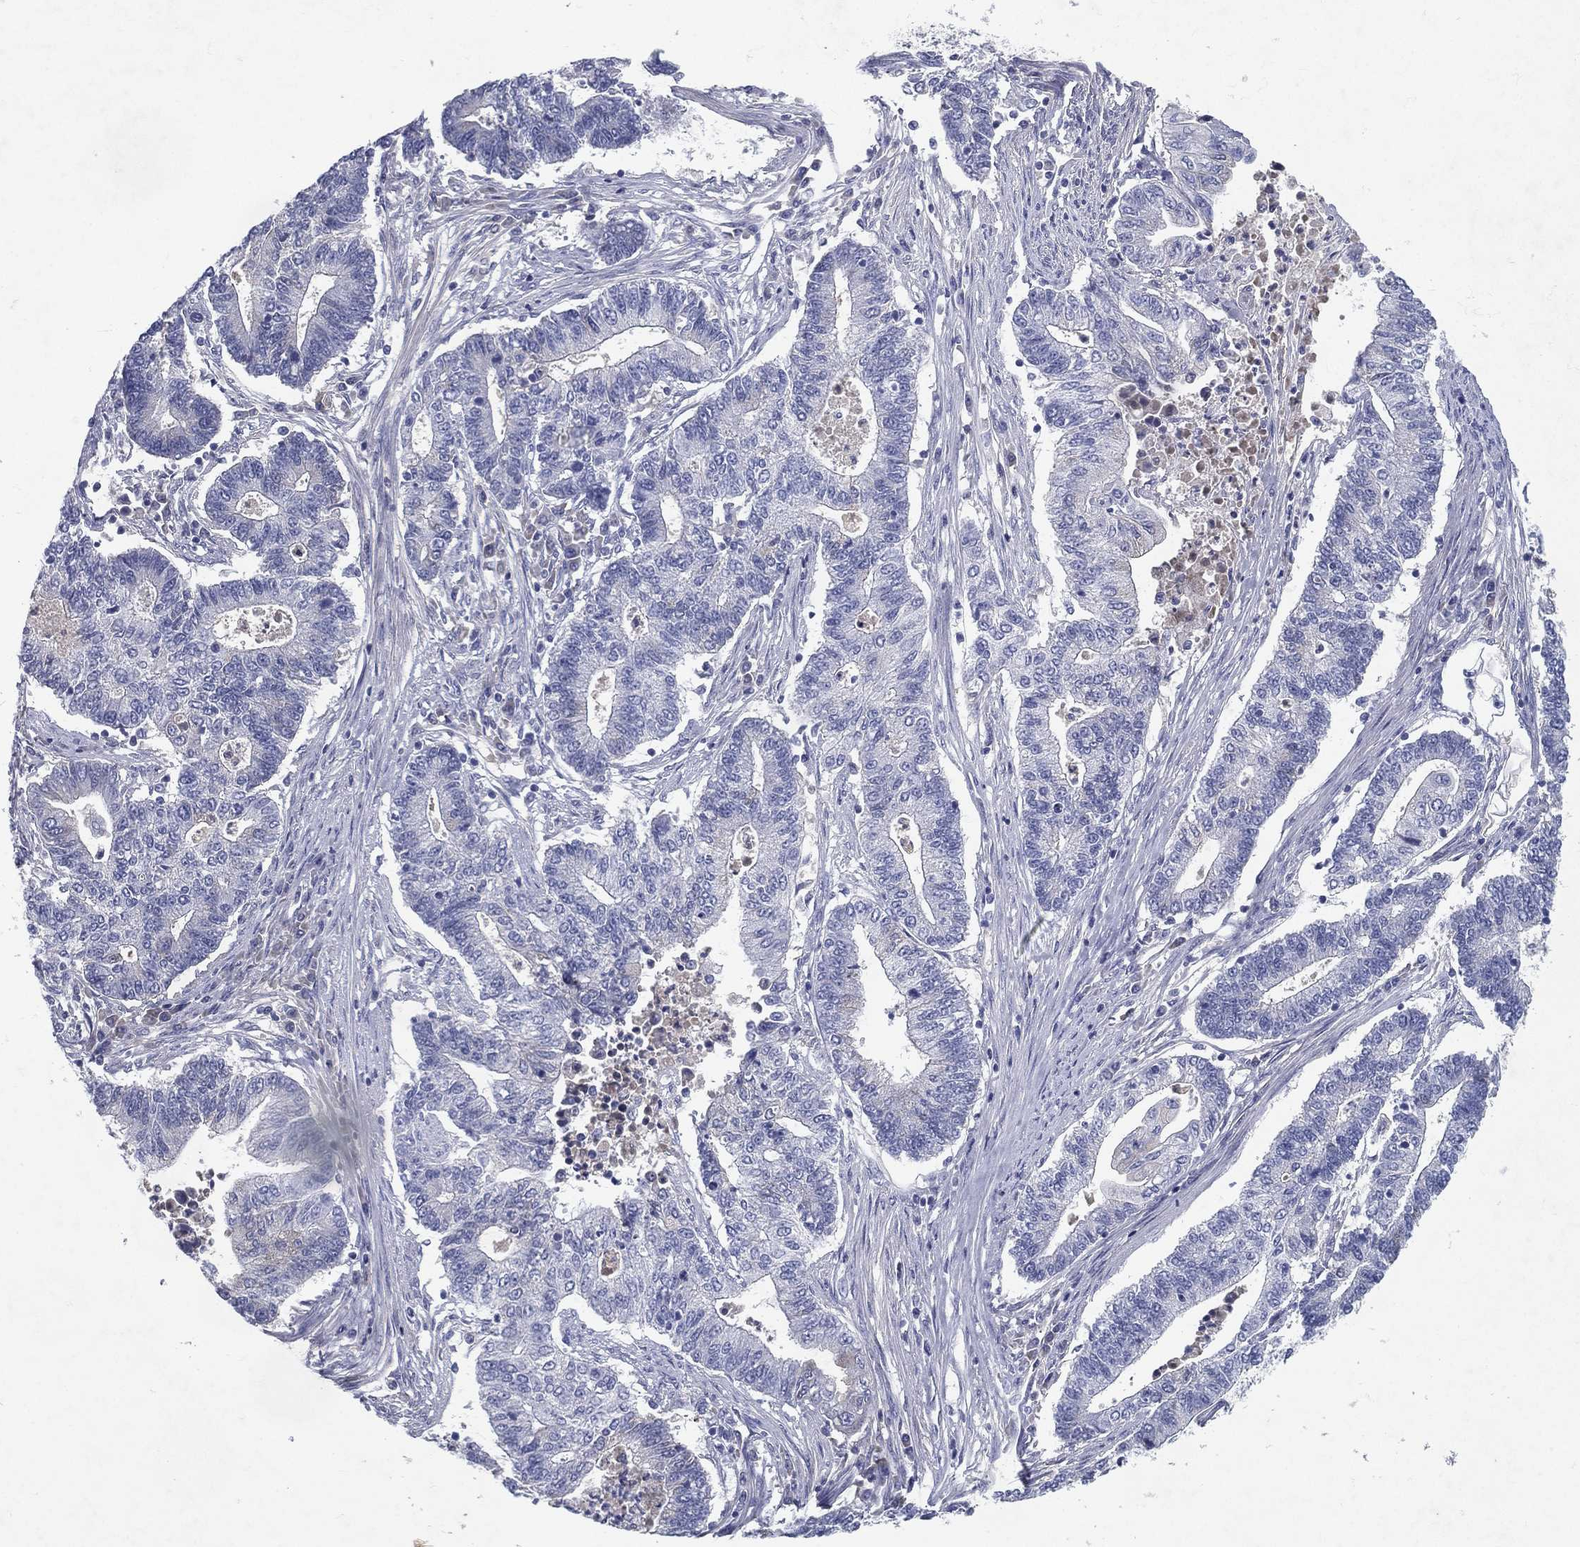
{"staining": {"intensity": "negative", "quantity": "none", "location": "none"}, "tissue": "endometrial cancer", "cell_type": "Tumor cells", "image_type": "cancer", "snomed": [{"axis": "morphology", "description": "Adenocarcinoma, NOS"}, {"axis": "topography", "description": "Uterus"}, {"axis": "topography", "description": "Endometrium"}], "caption": "This is an IHC image of endometrial cancer. There is no expression in tumor cells.", "gene": "RGS13", "patient": {"sex": "female", "age": 54}}